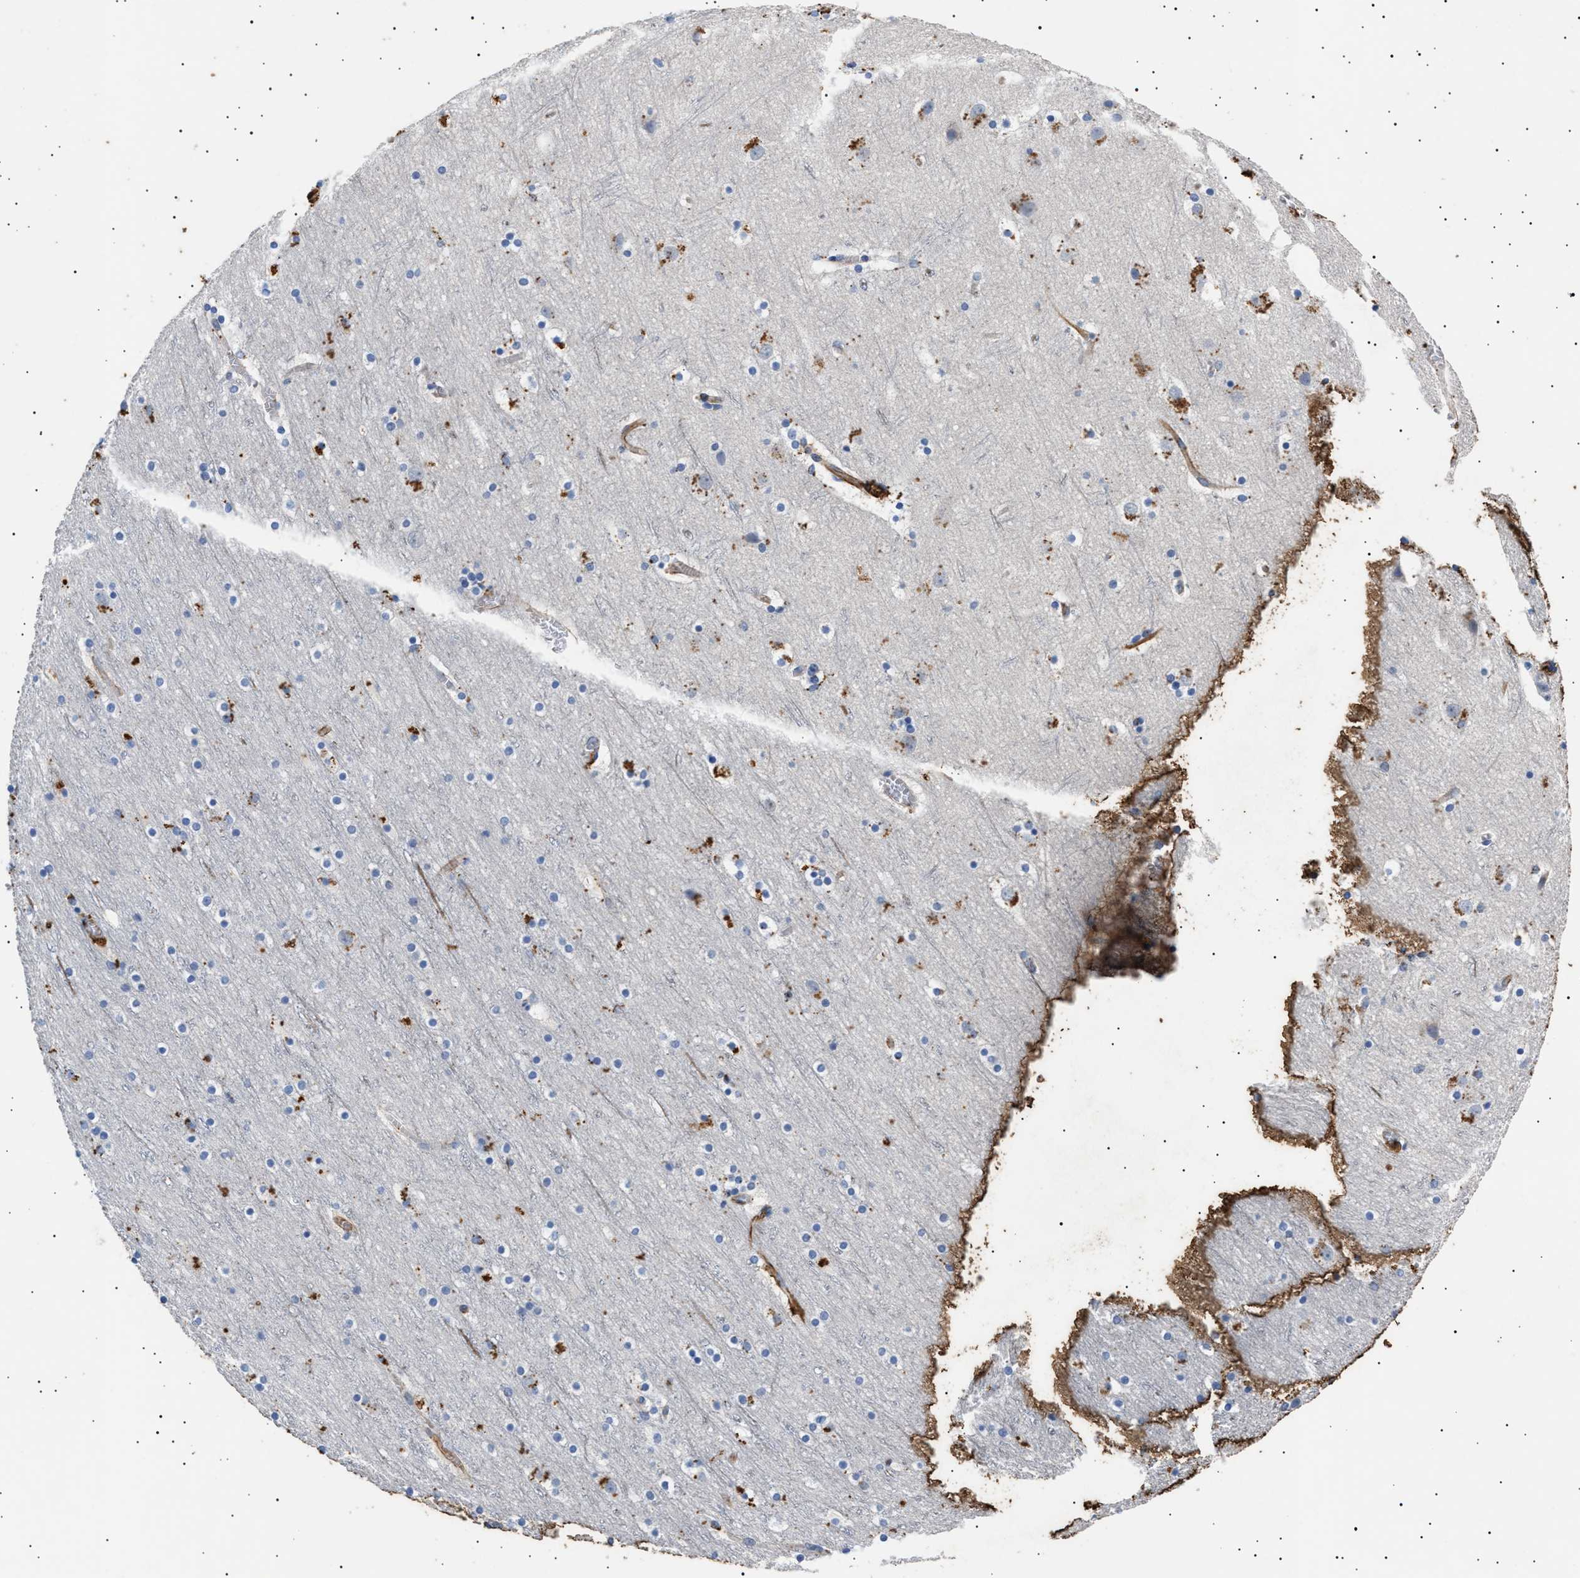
{"staining": {"intensity": "moderate", "quantity": "25%-75%", "location": "cytoplasmic/membranous"}, "tissue": "cerebral cortex", "cell_type": "Endothelial cells", "image_type": "normal", "snomed": [{"axis": "morphology", "description": "Normal tissue, NOS"}, {"axis": "topography", "description": "Cerebral cortex"}], "caption": "Protein analysis of unremarkable cerebral cortex displays moderate cytoplasmic/membranous staining in approximately 25%-75% of endothelial cells.", "gene": "OLFML2A", "patient": {"sex": "male", "age": 45}}